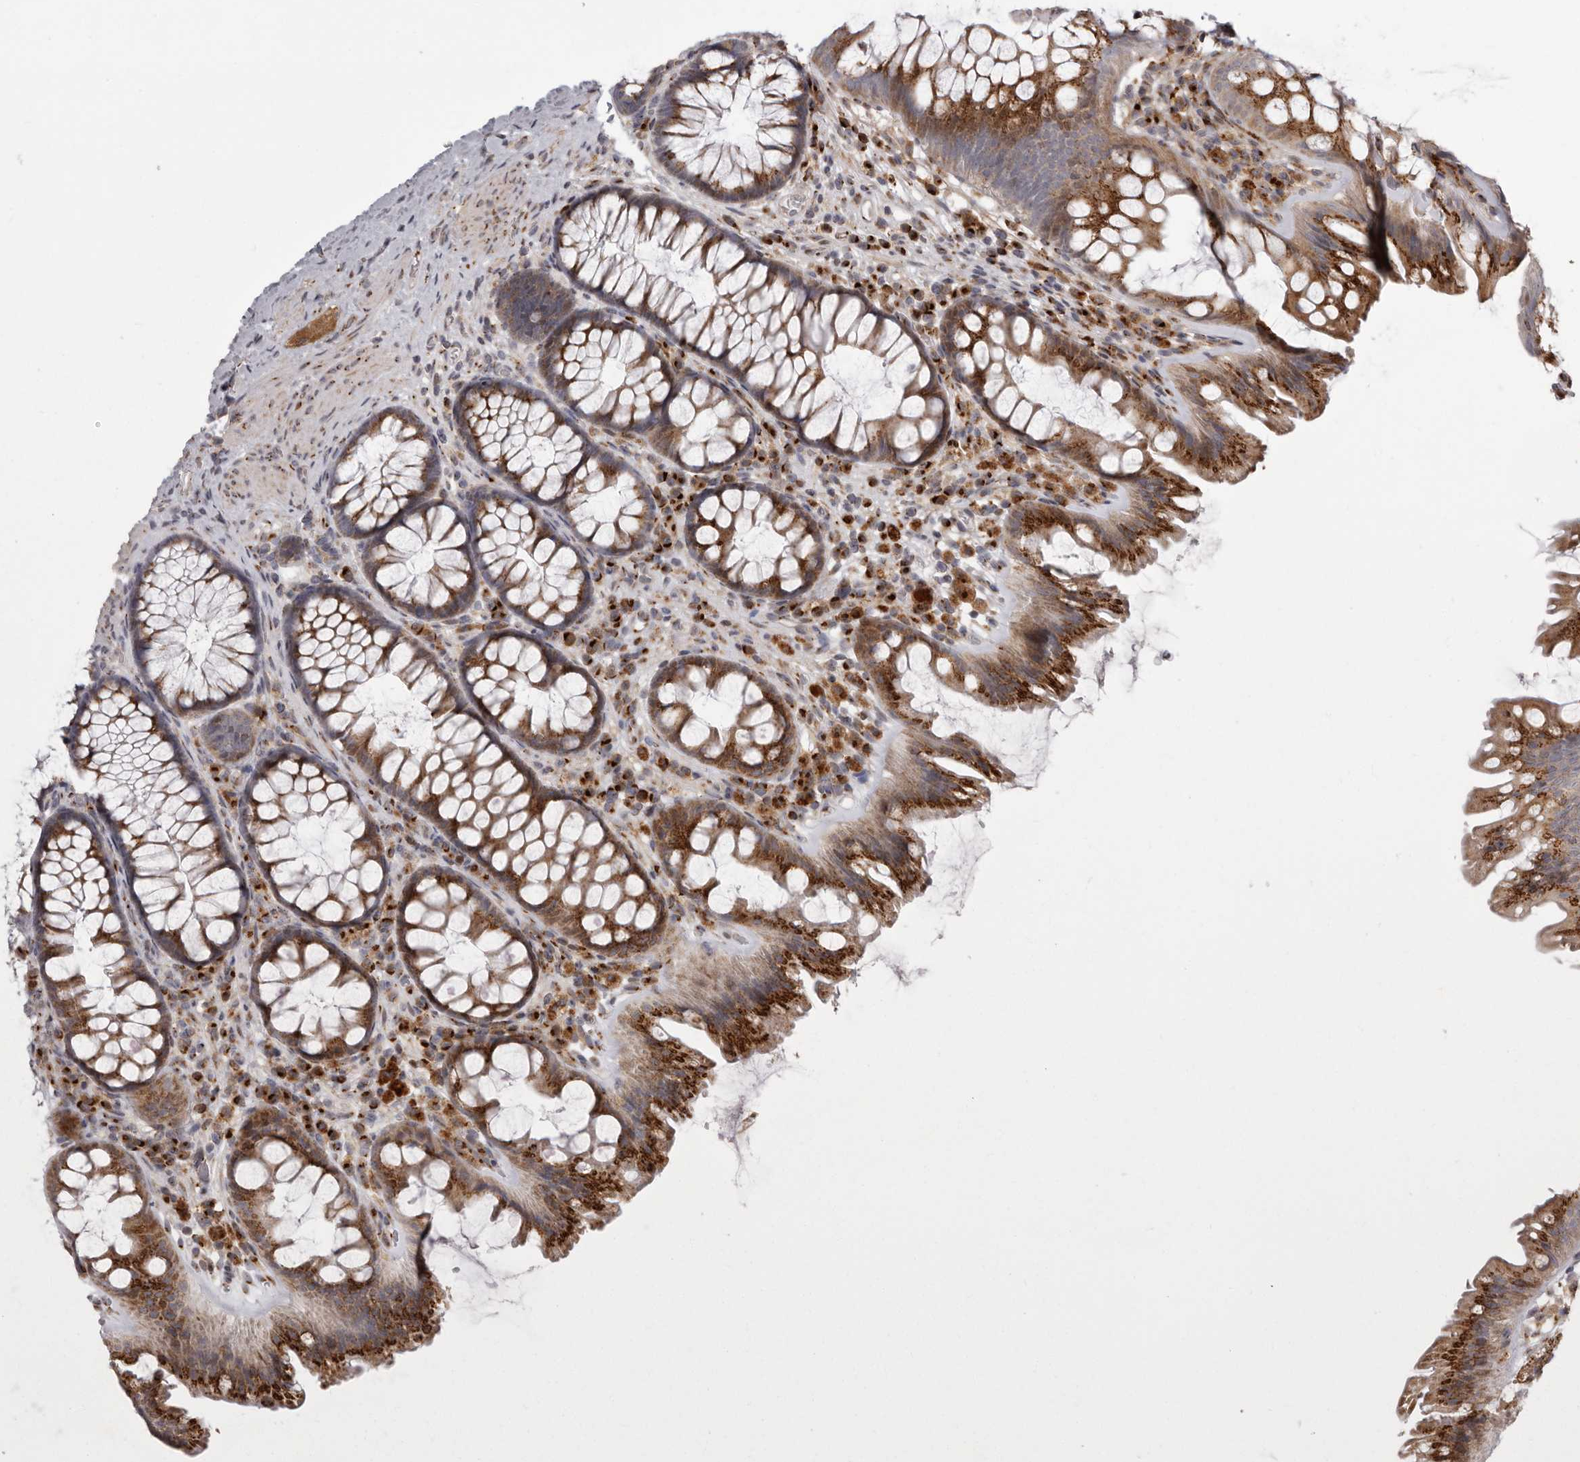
{"staining": {"intensity": "negative", "quantity": "none", "location": "none"}, "tissue": "colon", "cell_type": "Endothelial cells", "image_type": "normal", "snomed": [{"axis": "morphology", "description": "Normal tissue, NOS"}, {"axis": "topography", "description": "Colon"}], "caption": "High magnification brightfield microscopy of benign colon stained with DAB (brown) and counterstained with hematoxylin (blue): endothelial cells show no significant positivity.", "gene": "WDR47", "patient": {"sex": "female", "age": 62}}